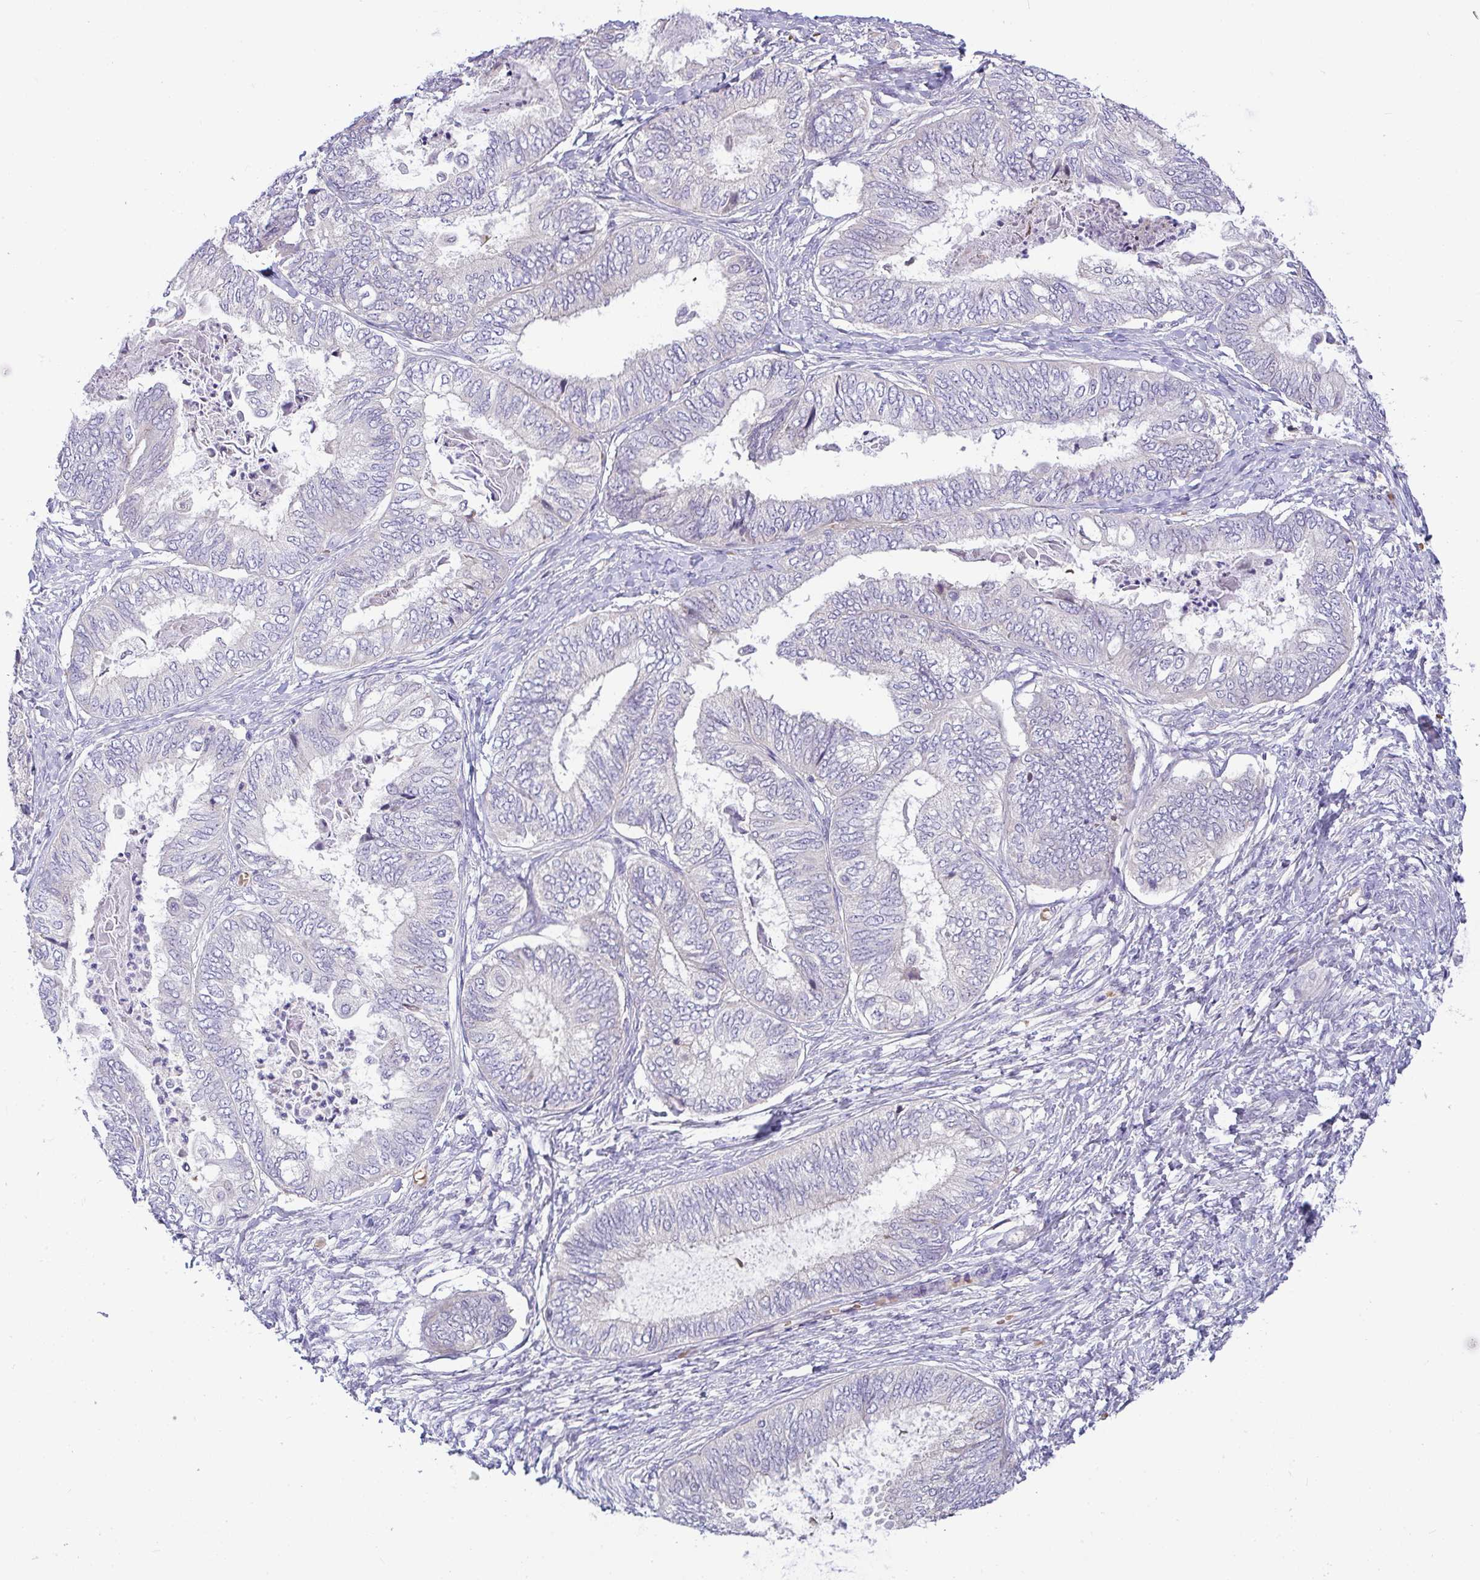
{"staining": {"intensity": "negative", "quantity": "none", "location": "none"}, "tissue": "ovarian cancer", "cell_type": "Tumor cells", "image_type": "cancer", "snomed": [{"axis": "morphology", "description": "Carcinoma, endometroid"}, {"axis": "topography", "description": "Ovary"}], "caption": "Immunohistochemistry (IHC) of human ovarian cancer reveals no expression in tumor cells.", "gene": "MOCS1", "patient": {"sex": "female", "age": 70}}